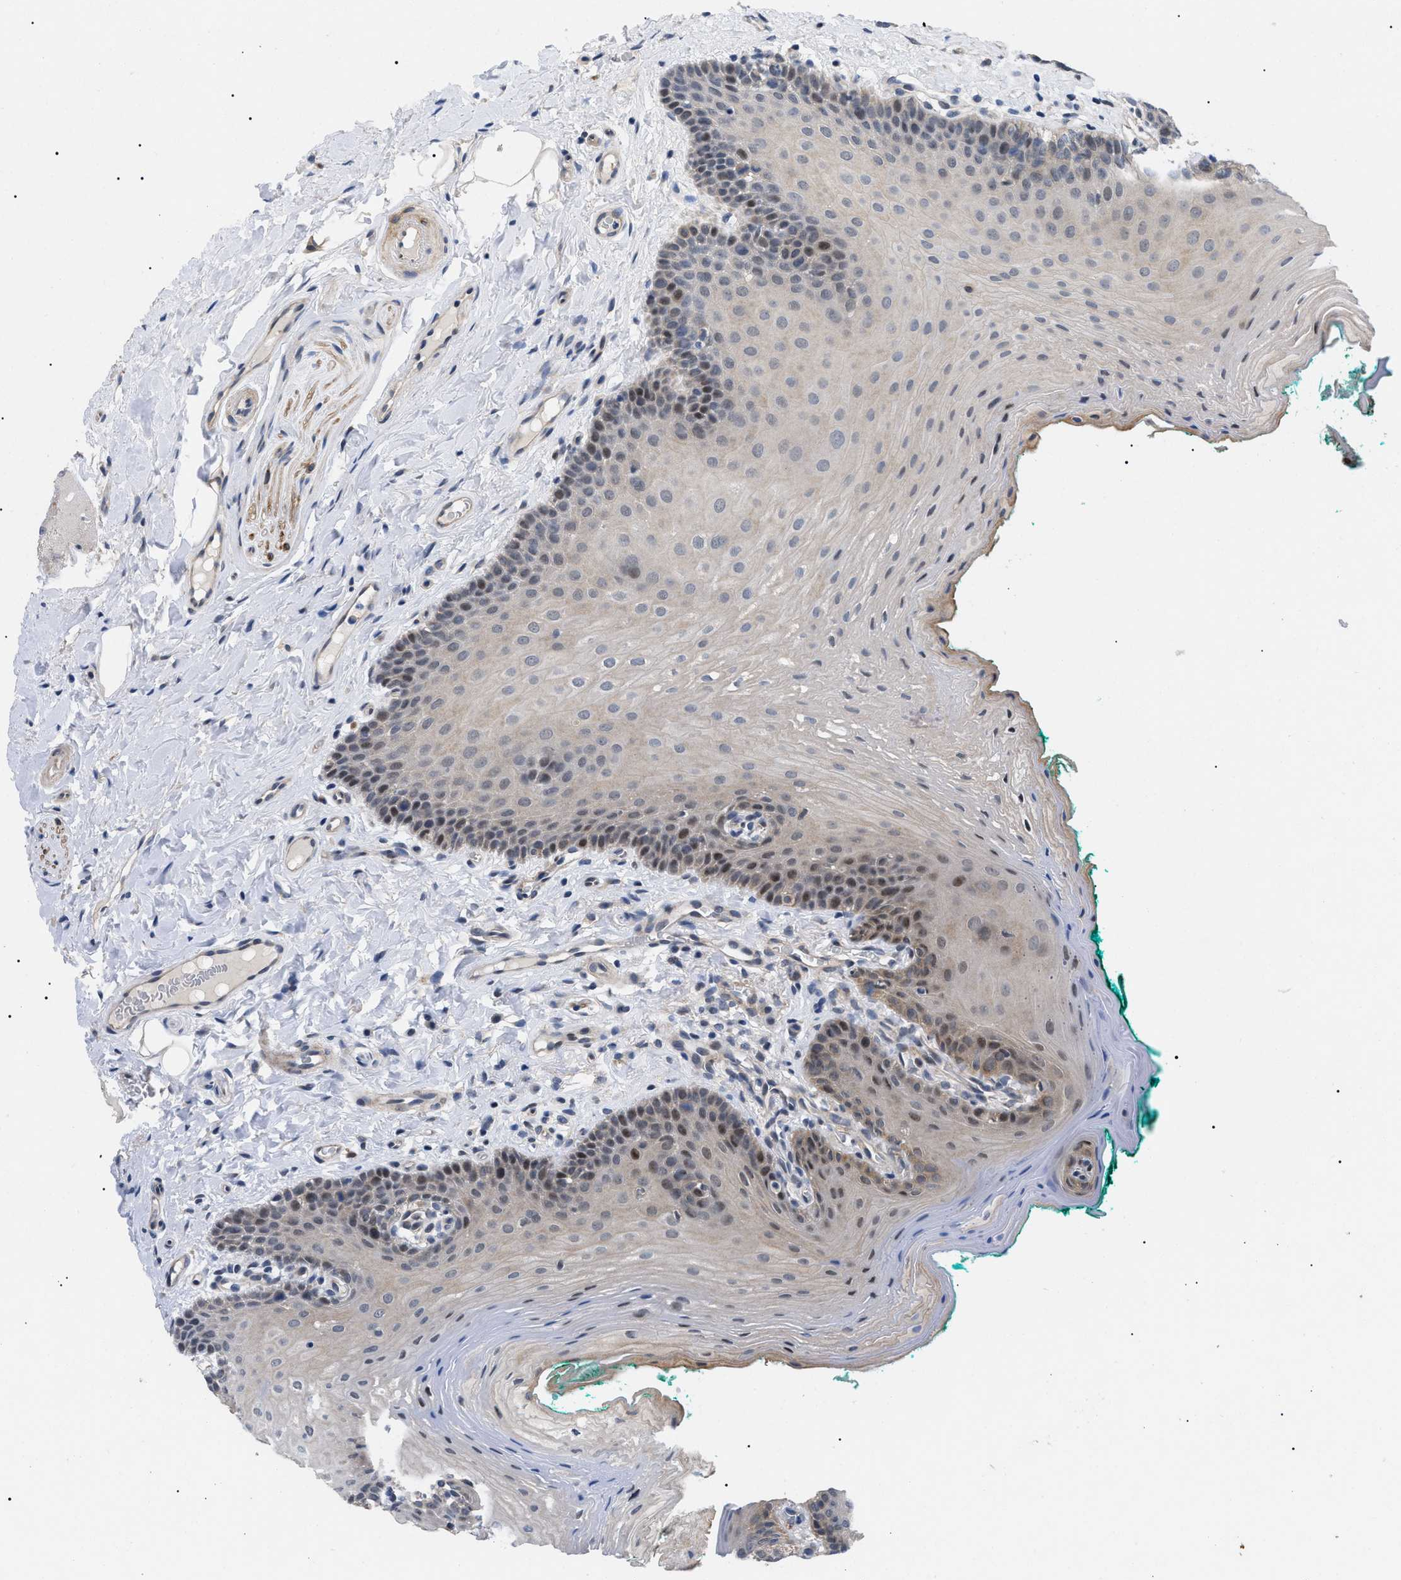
{"staining": {"intensity": "moderate", "quantity": "25%-75%", "location": "nuclear"}, "tissue": "oral mucosa", "cell_type": "Squamous epithelial cells", "image_type": "normal", "snomed": [{"axis": "morphology", "description": "Normal tissue, NOS"}, {"axis": "topography", "description": "Oral tissue"}], "caption": "Normal oral mucosa was stained to show a protein in brown. There is medium levels of moderate nuclear staining in about 25%-75% of squamous epithelial cells. The protein of interest is stained brown, and the nuclei are stained in blue (DAB IHC with brightfield microscopy, high magnification).", "gene": "GARRE1", "patient": {"sex": "male", "age": 58}}